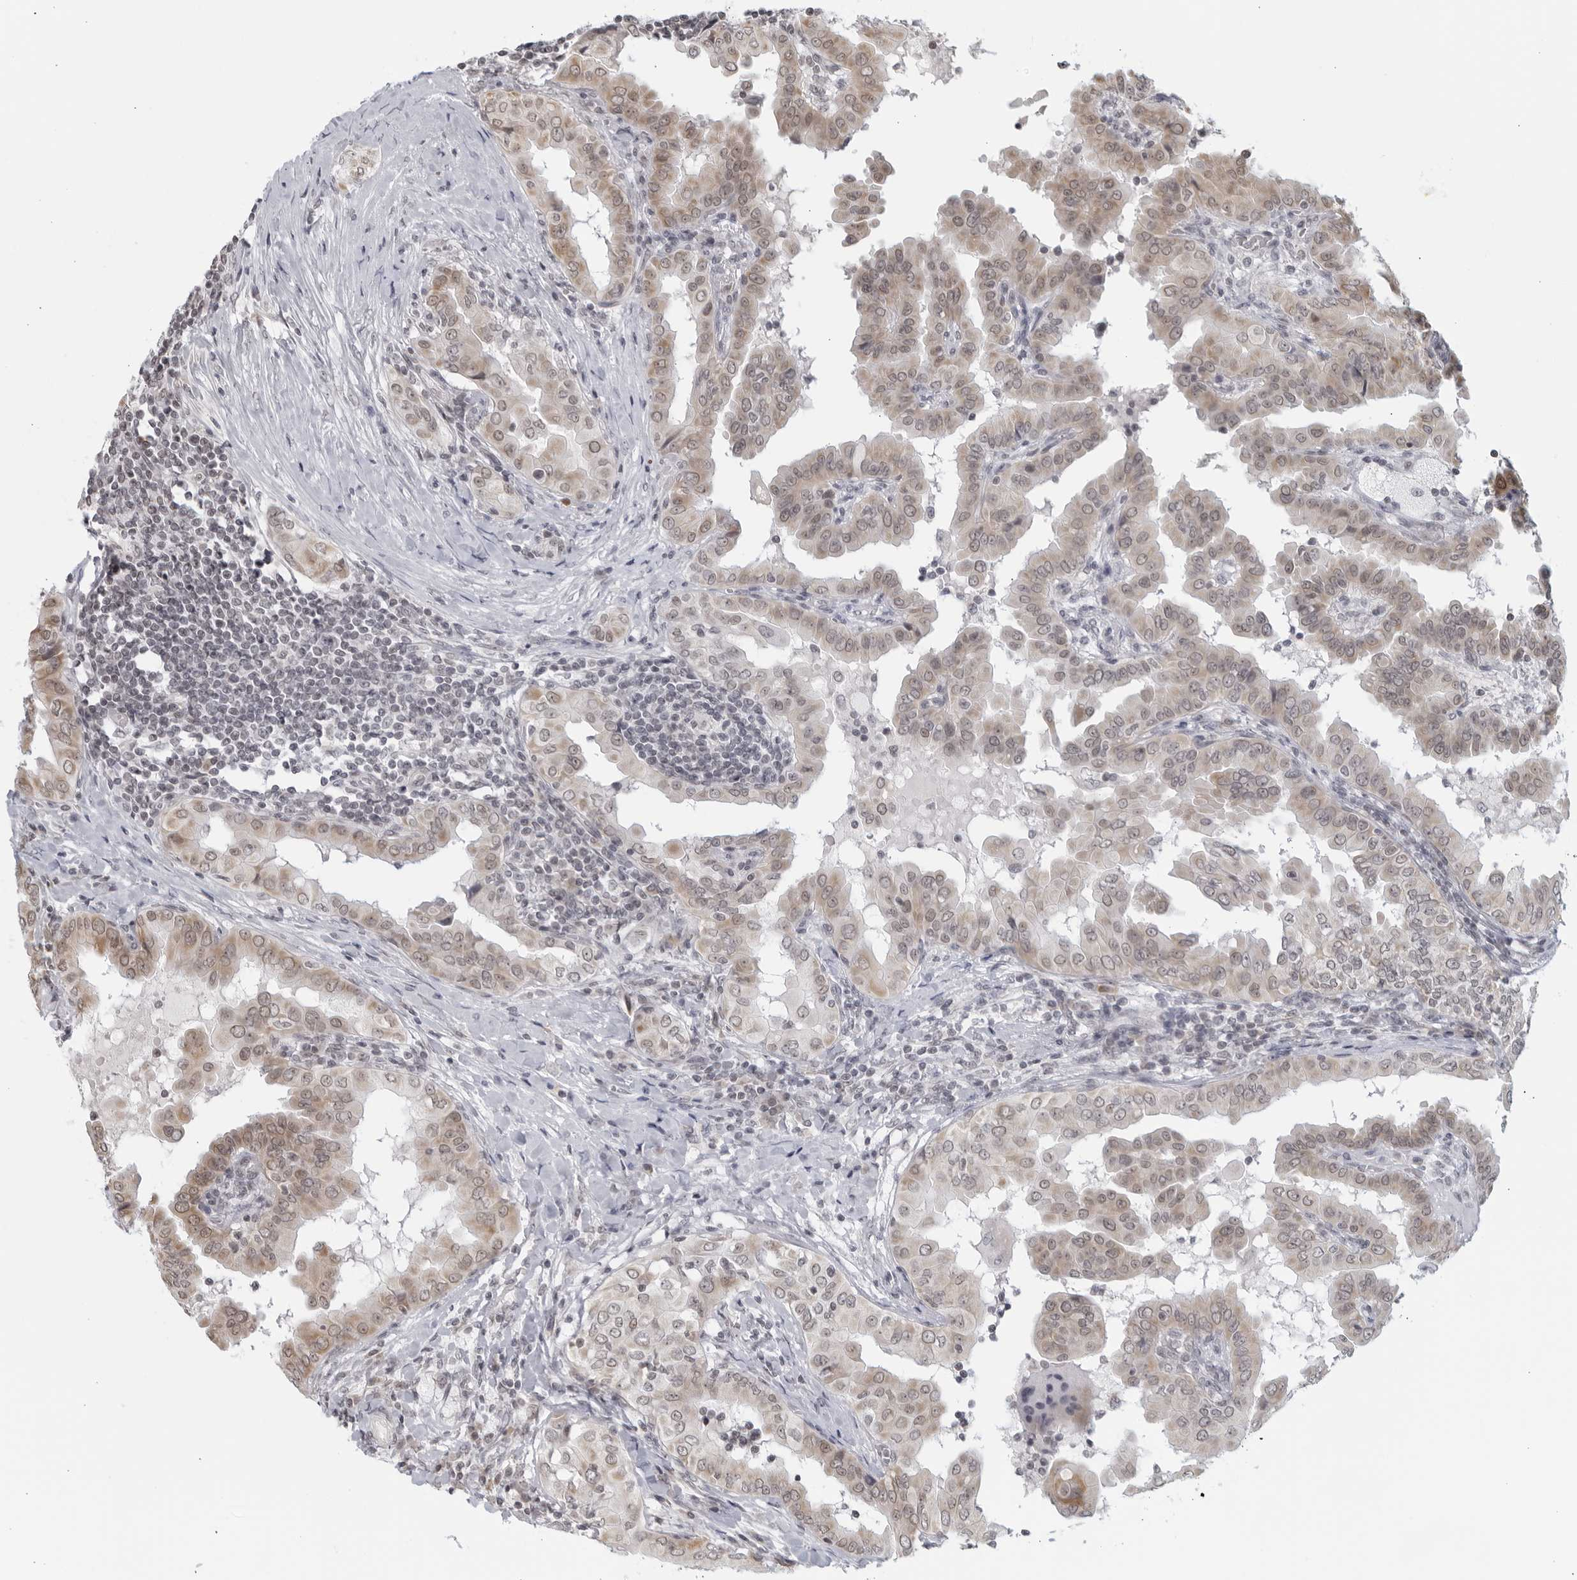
{"staining": {"intensity": "weak", "quantity": ">75%", "location": "cytoplasmic/membranous"}, "tissue": "thyroid cancer", "cell_type": "Tumor cells", "image_type": "cancer", "snomed": [{"axis": "morphology", "description": "Papillary adenocarcinoma, NOS"}, {"axis": "topography", "description": "Thyroid gland"}], "caption": "Papillary adenocarcinoma (thyroid) stained for a protein (brown) displays weak cytoplasmic/membranous positive expression in about >75% of tumor cells.", "gene": "RAB11FIP3", "patient": {"sex": "male", "age": 33}}